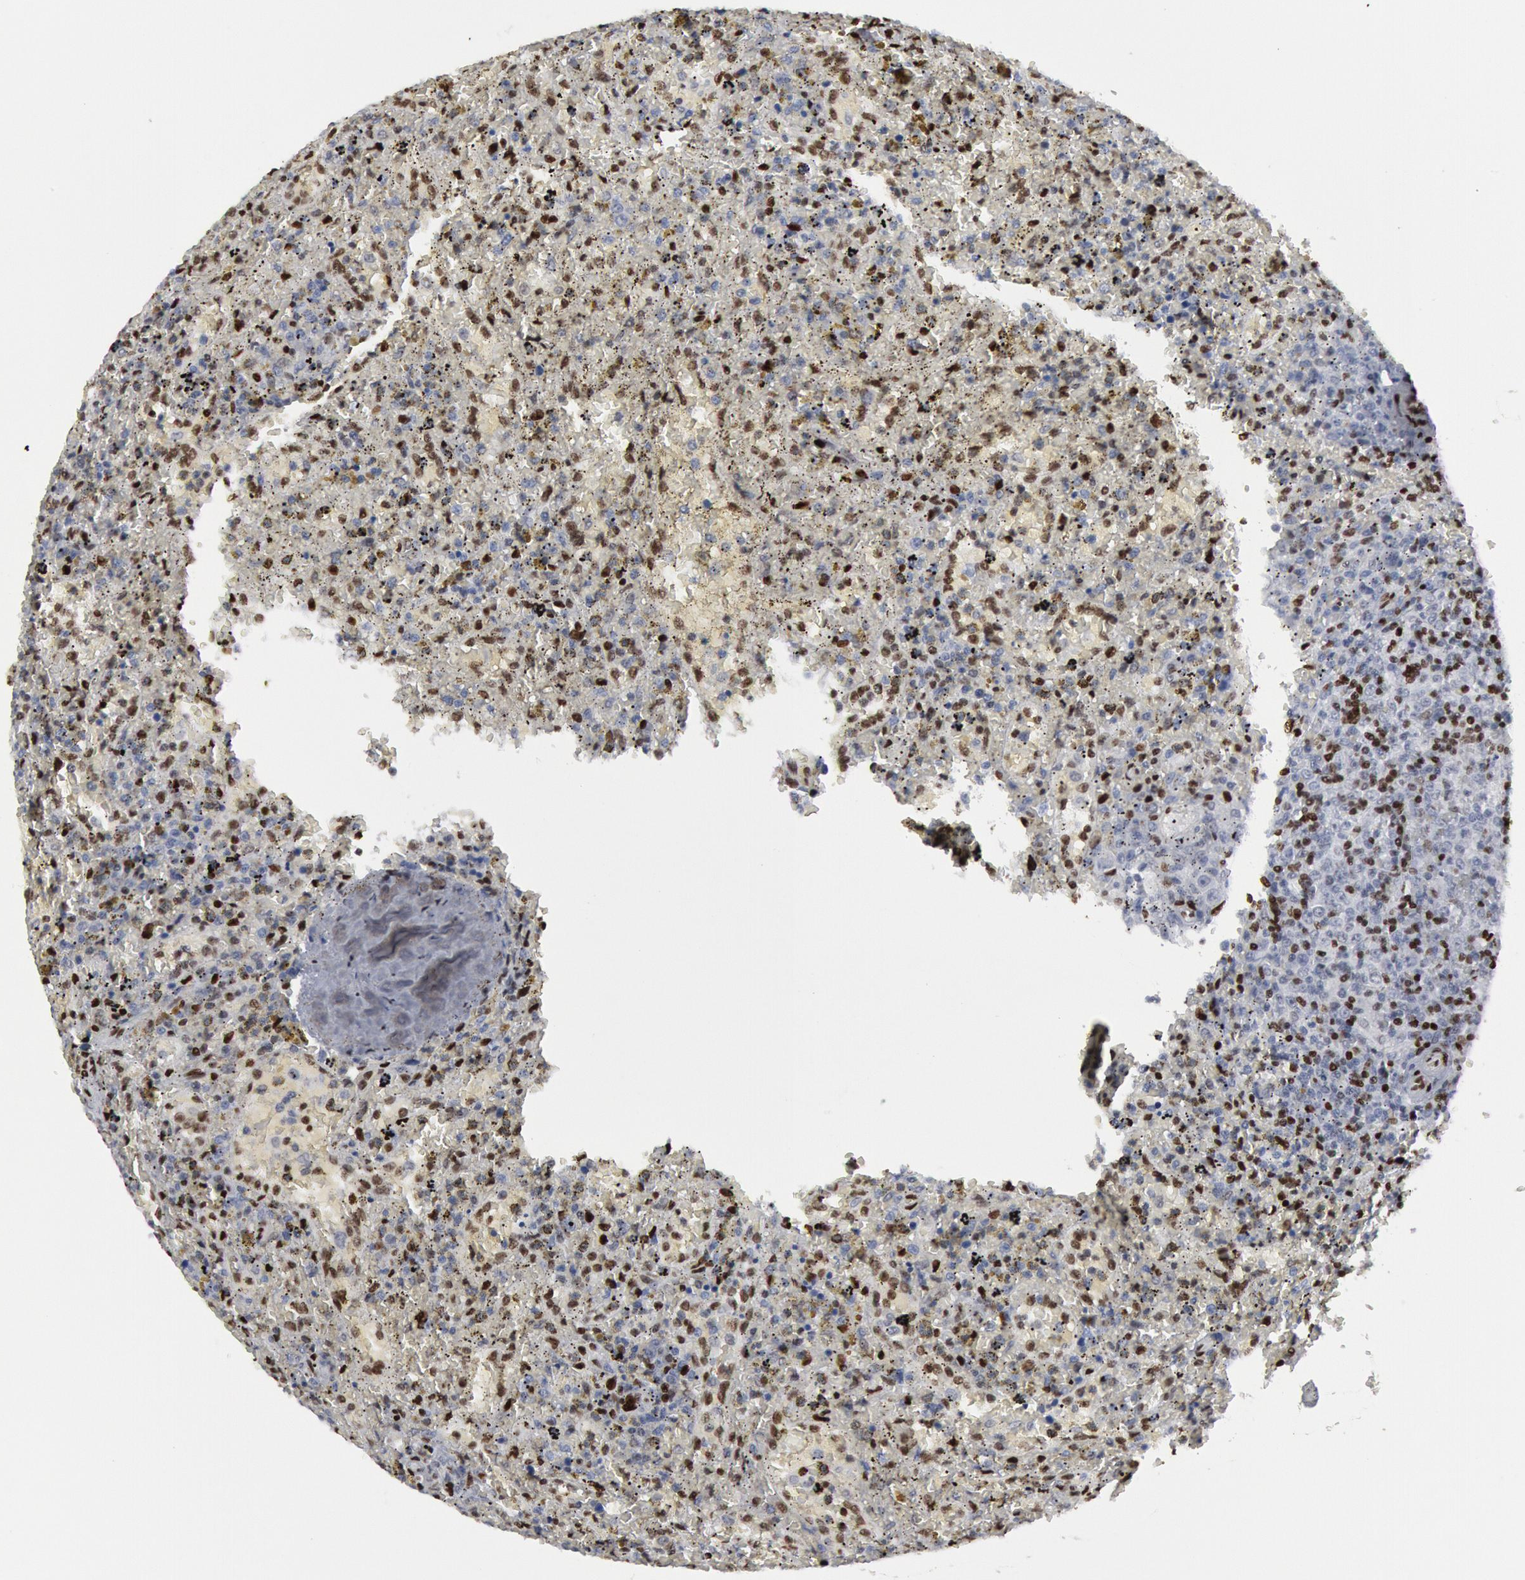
{"staining": {"intensity": "moderate", "quantity": "25%-75%", "location": "nuclear"}, "tissue": "lymphoma", "cell_type": "Tumor cells", "image_type": "cancer", "snomed": [{"axis": "morphology", "description": "Malignant lymphoma, non-Hodgkin's type, High grade"}, {"axis": "topography", "description": "Spleen"}, {"axis": "topography", "description": "Lymph node"}], "caption": "This is a photomicrograph of IHC staining of high-grade malignant lymphoma, non-Hodgkin's type, which shows moderate positivity in the nuclear of tumor cells.", "gene": "MECP2", "patient": {"sex": "female", "age": 70}}